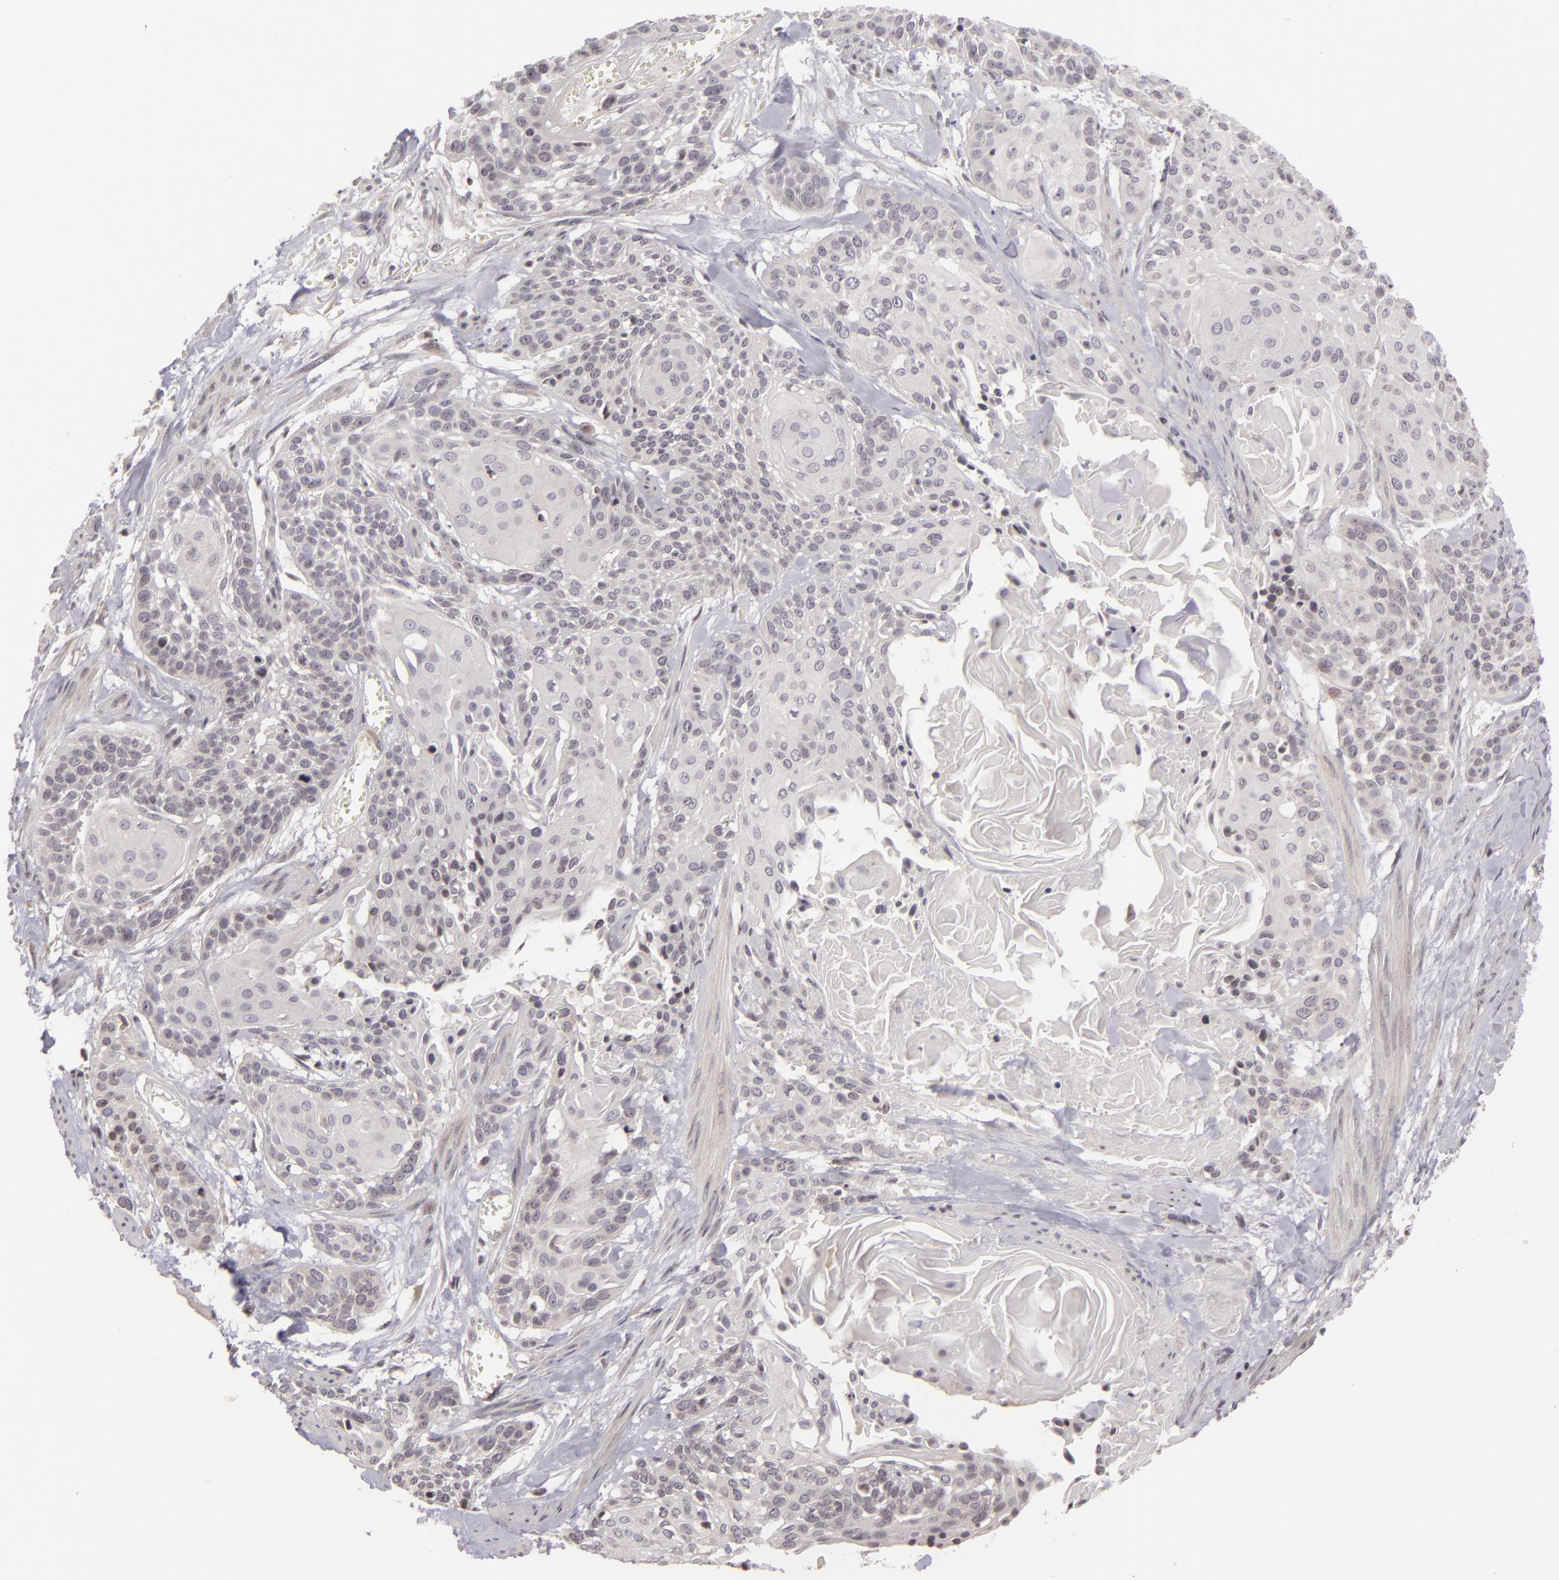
{"staining": {"intensity": "negative", "quantity": "none", "location": "none"}, "tissue": "cervical cancer", "cell_type": "Tumor cells", "image_type": "cancer", "snomed": [{"axis": "morphology", "description": "Squamous cell carcinoma, NOS"}, {"axis": "topography", "description": "Cervix"}], "caption": "Immunohistochemistry image of human squamous cell carcinoma (cervical) stained for a protein (brown), which demonstrates no expression in tumor cells.", "gene": "AKAP6", "patient": {"sex": "female", "age": 57}}